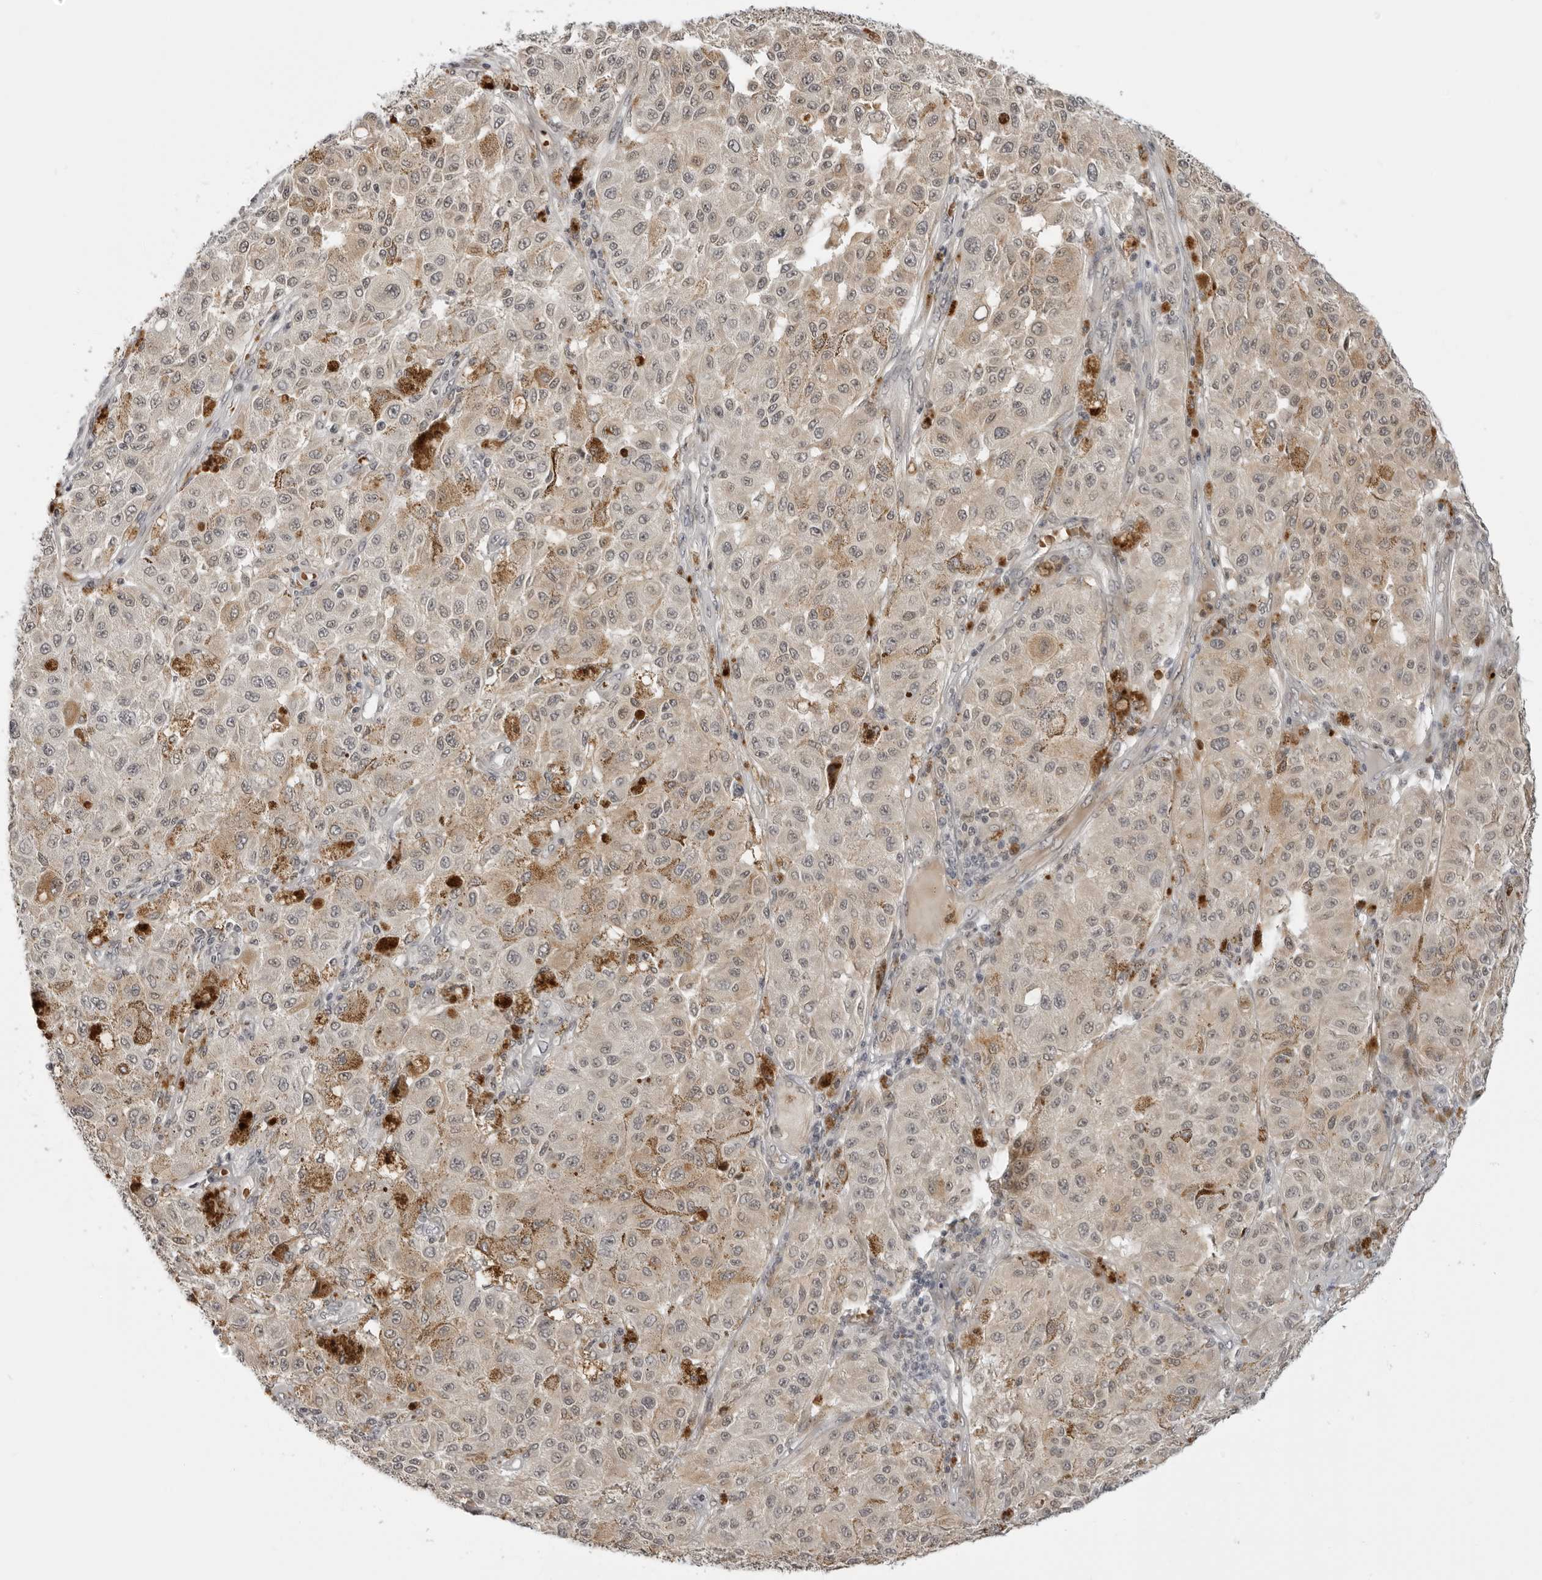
{"staining": {"intensity": "weak", "quantity": "25%-75%", "location": "cytoplasmic/membranous"}, "tissue": "melanoma", "cell_type": "Tumor cells", "image_type": "cancer", "snomed": [{"axis": "morphology", "description": "Malignant melanoma, NOS"}, {"axis": "topography", "description": "Skin"}], "caption": "Brown immunohistochemical staining in malignant melanoma demonstrates weak cytoplasmic/membranous expression in approximately 25%-75% of tumor cells. (DAB (3,3'-diaminobenzidine) IHC, brown staining for protein, blue staining for nuclei).", "gene": "SUGCT", "patient": {"sex": "female", "age": 64}}